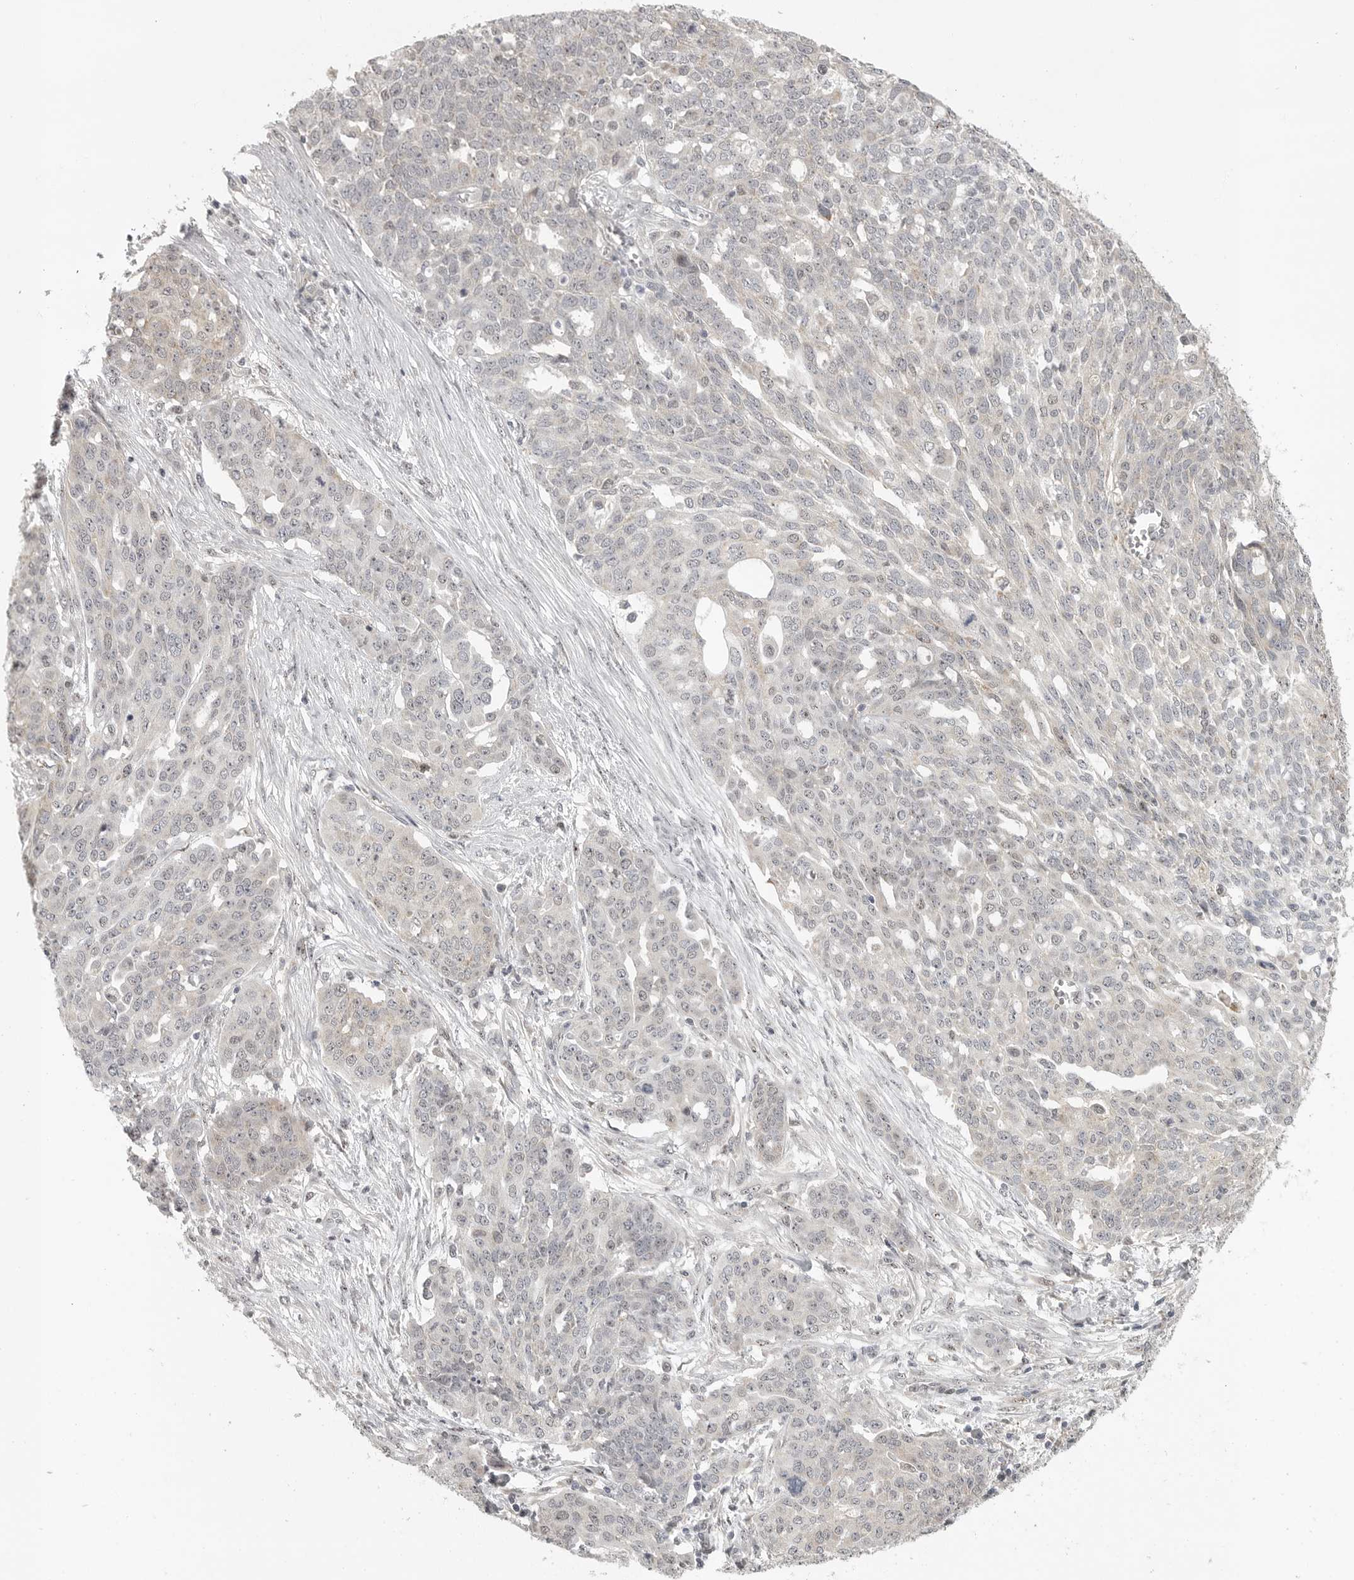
{"staining": {"intensity": "negative", "quantity": "none", "location": "none"}, "tissue": "ovarian cancer", "cell_type": "Tumor cells", "image_type": "cancer", "snomed": [{"axis": "morphology", "description": "Cystadenocarcinoma, serous, NOS"}, {"axis": "topography", "description": "Soft tissue"}, {"axis": "topography", "description": "Ovary"}], "caption": "A high-resolution histopathology image shows immunohistochemistry staining of ovarian cancer, which exhibits no significant positivity in tumor cells.", "gene": "POLE2", "patient": {"sex": "female", "age": 57}}